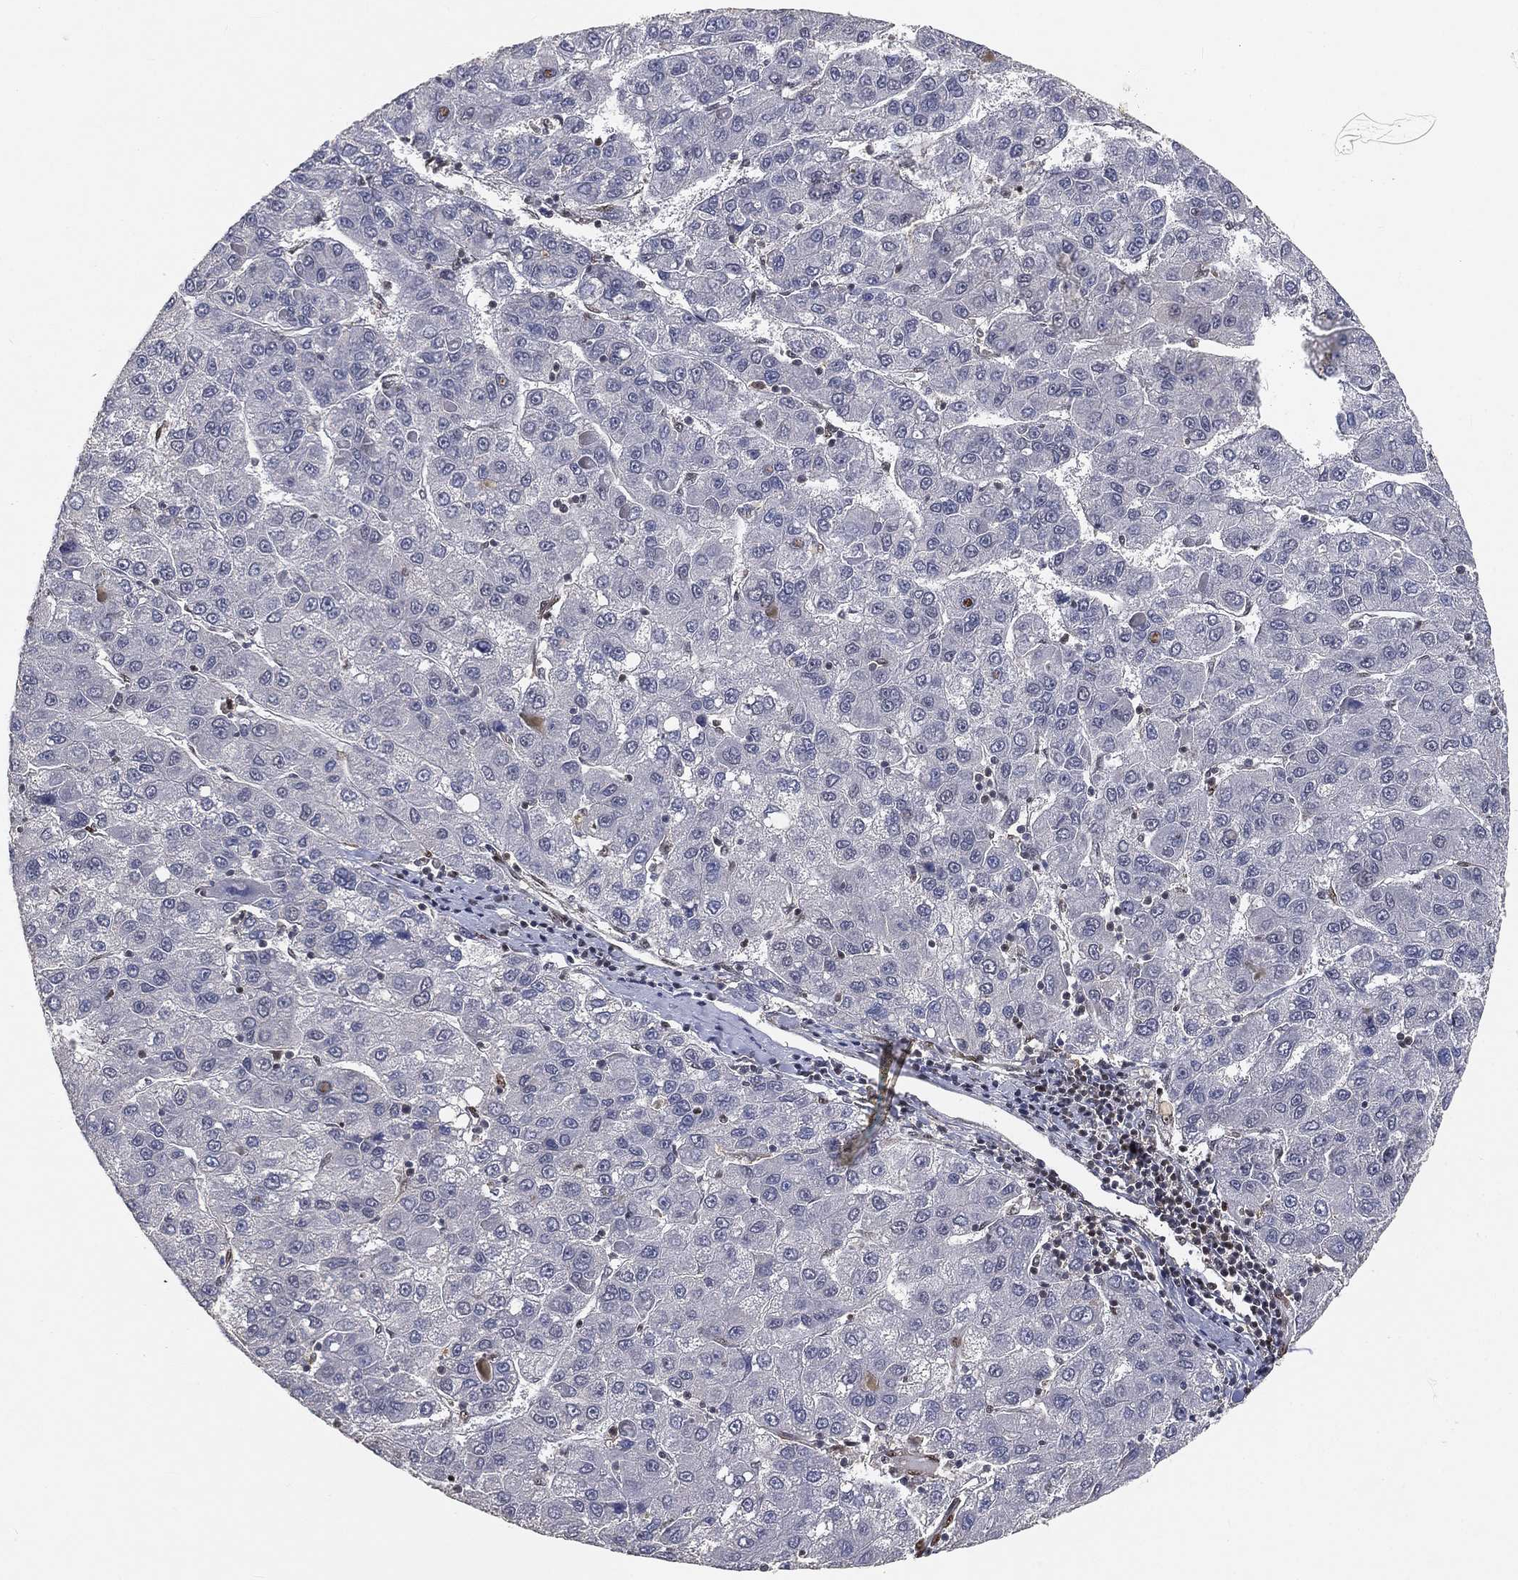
{"staining": {"intensity": "negative", "quantity": "none", "location": "none"}, "tissue": "liver cancer", "cell_type": "Tumor cells", "image_type": "cancer", "snomed": [{"axis": "morphology", "description": "Carcinoma, Hepatocellular, NOS"}, {"axis": "topography", "description": "Liver"}], "caption": "Immunohistochemistry (IHC) micrograph of neoplastic tissue: human liver cancer (hepatocellular carcinoma) stained with DAB (3,3'-diaminobenzidine) shows no significant protein expression in tumor cells. (DAB immunohistochemistry visualized using brightfield microscopy, high magnification).", "gene": "CRTC3", "patient": {"sex": "female", "age": 82}}